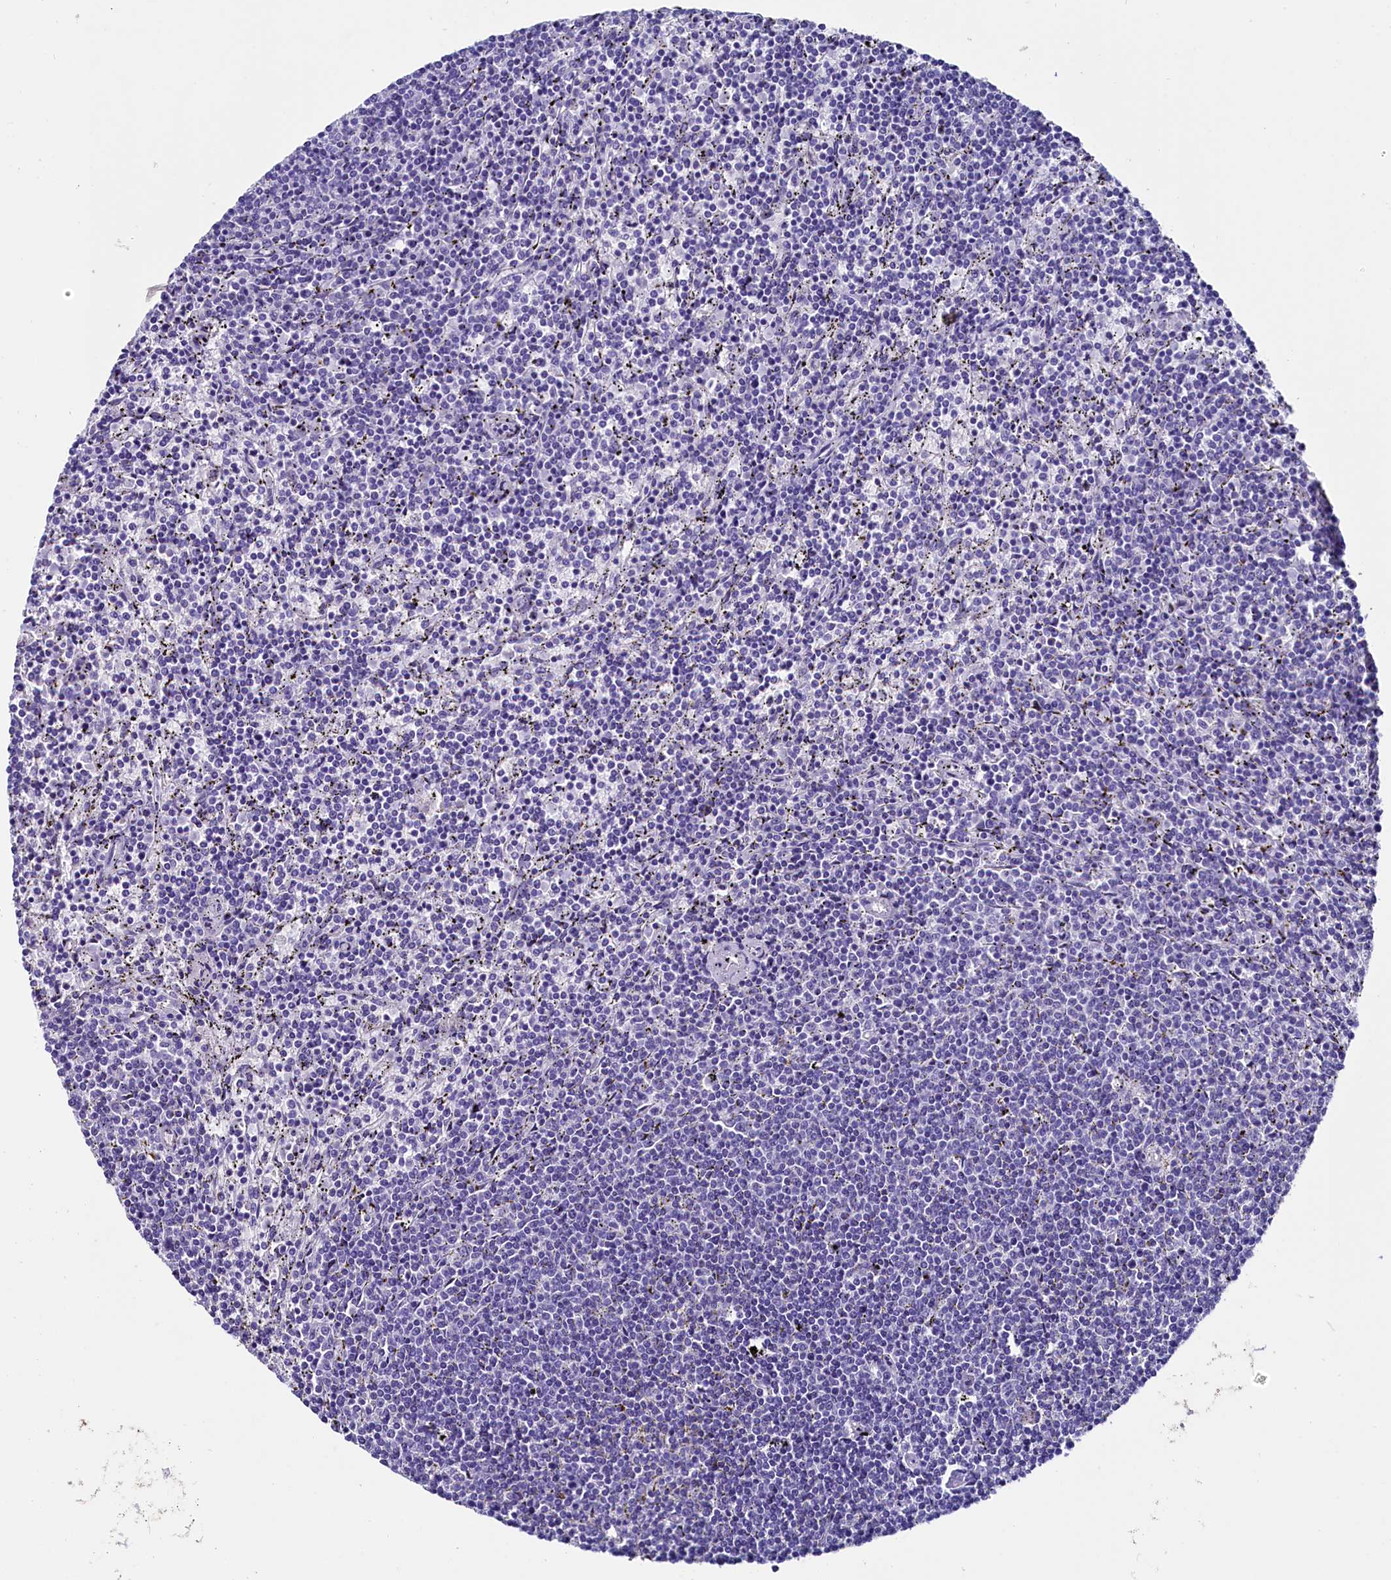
{"staining": {"intensity": "negative", "quantity": "none", "location": "none"}, "tissue": "lymphoma", "cell_type": "Tumor cells", "image_type": "cancer", "snomed": [{"axis": "morphology", "description": "Malignant lymphoma, non-Hodgkin's type, Low grade"}, {"axis": "topography", "description": "Spleen"}], "caption": "DAB immunohistochemical staining of lymphoma exhibits no significant expression in tumor cells.", "gene": "ANKRD29", "patient": {"sex": "female", "age": 50}}